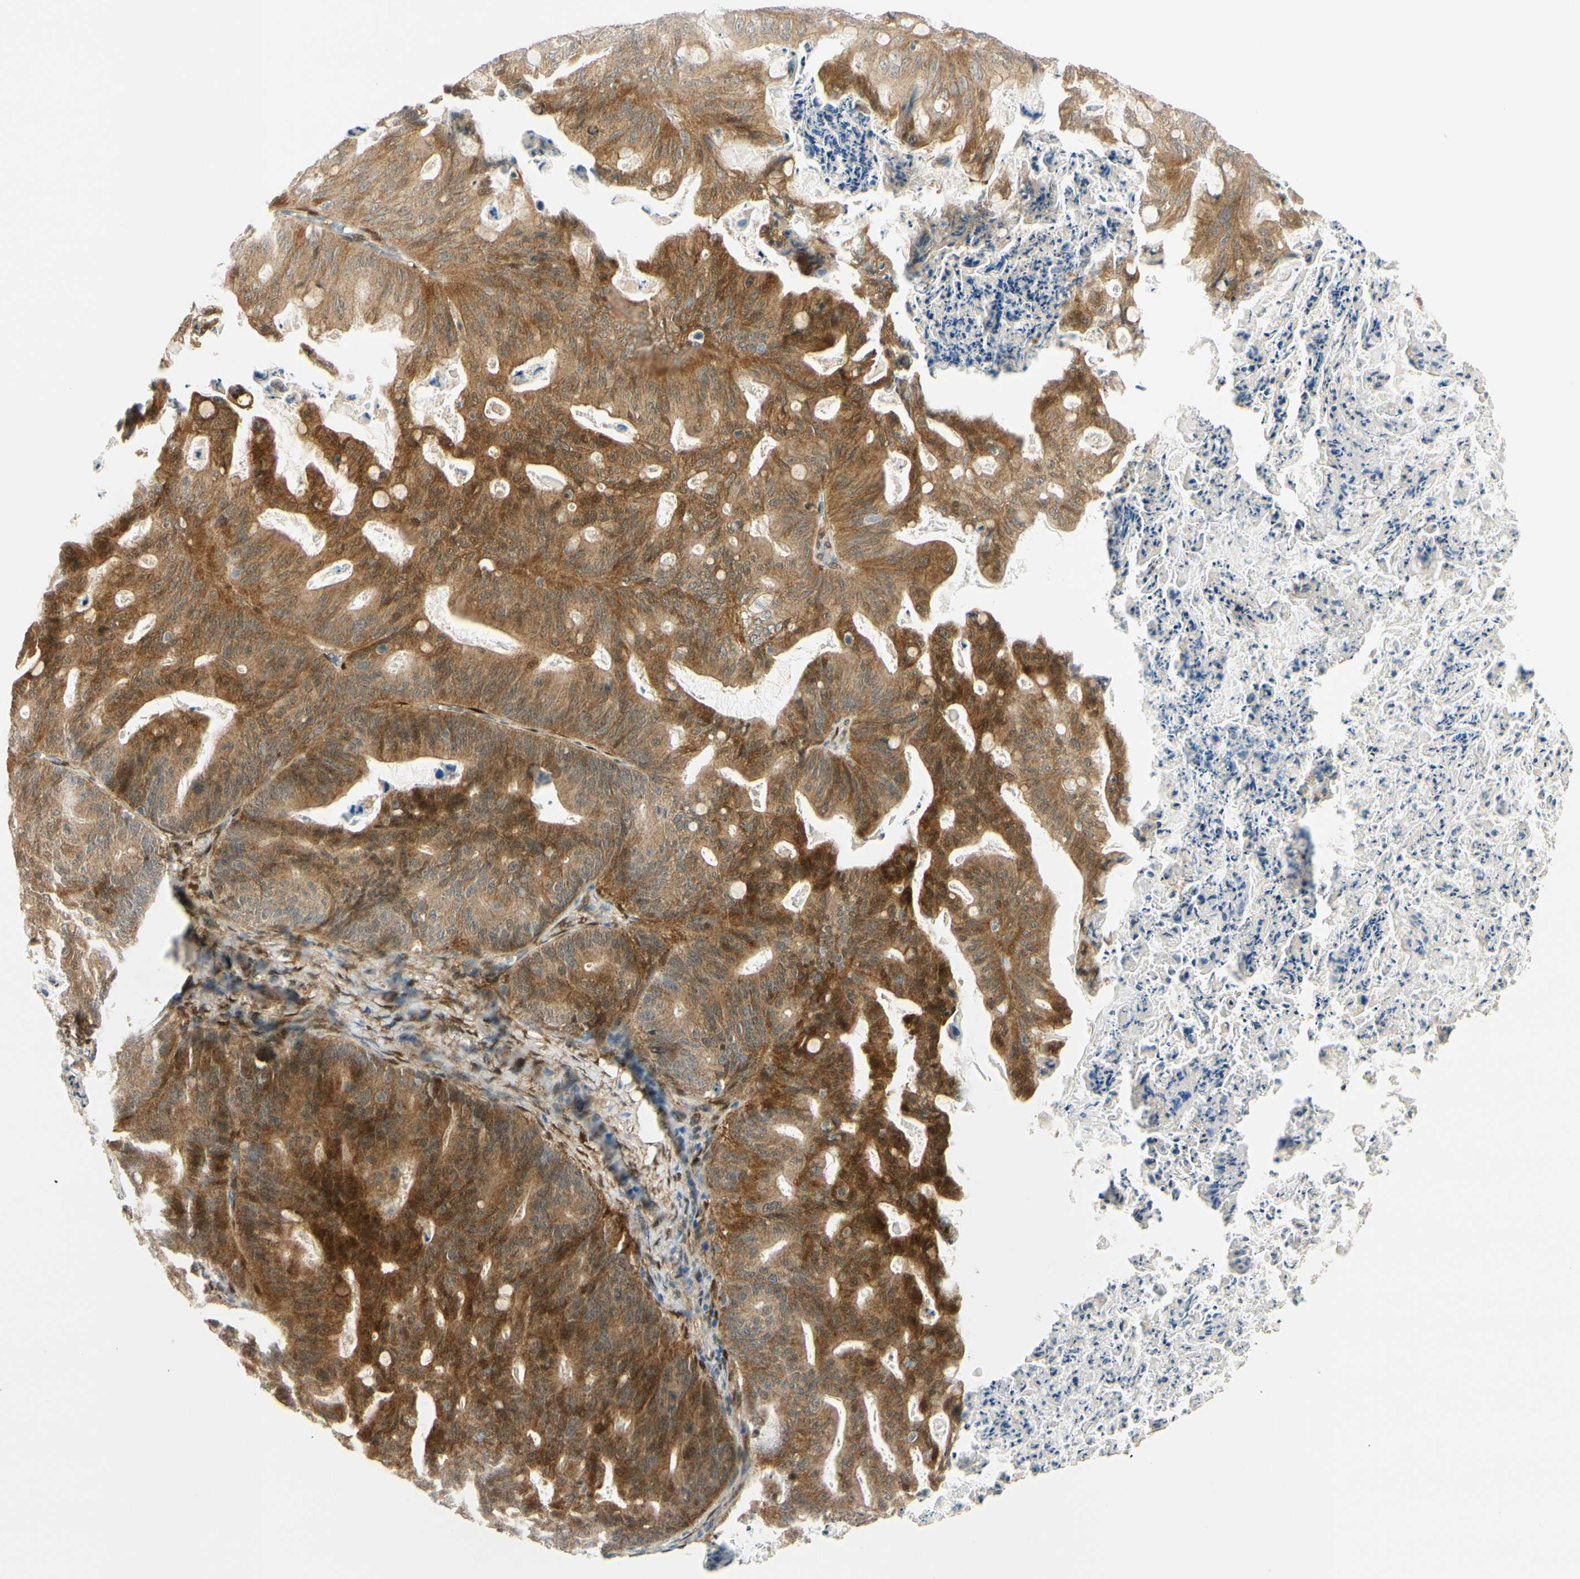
{"staining": {"intensity": "moderate", "quantity": ">75%", "location": "cytoplasmic/membranous"}, "tissue": "ovarian cancer", "cell_type": "Tumor cells", "image_type": "cancer", "snomed": [{"axis": "morphology", "description": "Cystadenocarcinoma, mucinous, NOS"}, {"axis": "topography", "description": "Ovary"}], "caption": "Moderate cytoplasmic/membranous protein expression is present in approximately >75% of tumor cells in ovarian cancer.", "gene": "FHL2", "patient": {"sex": "female", "age": 36}}